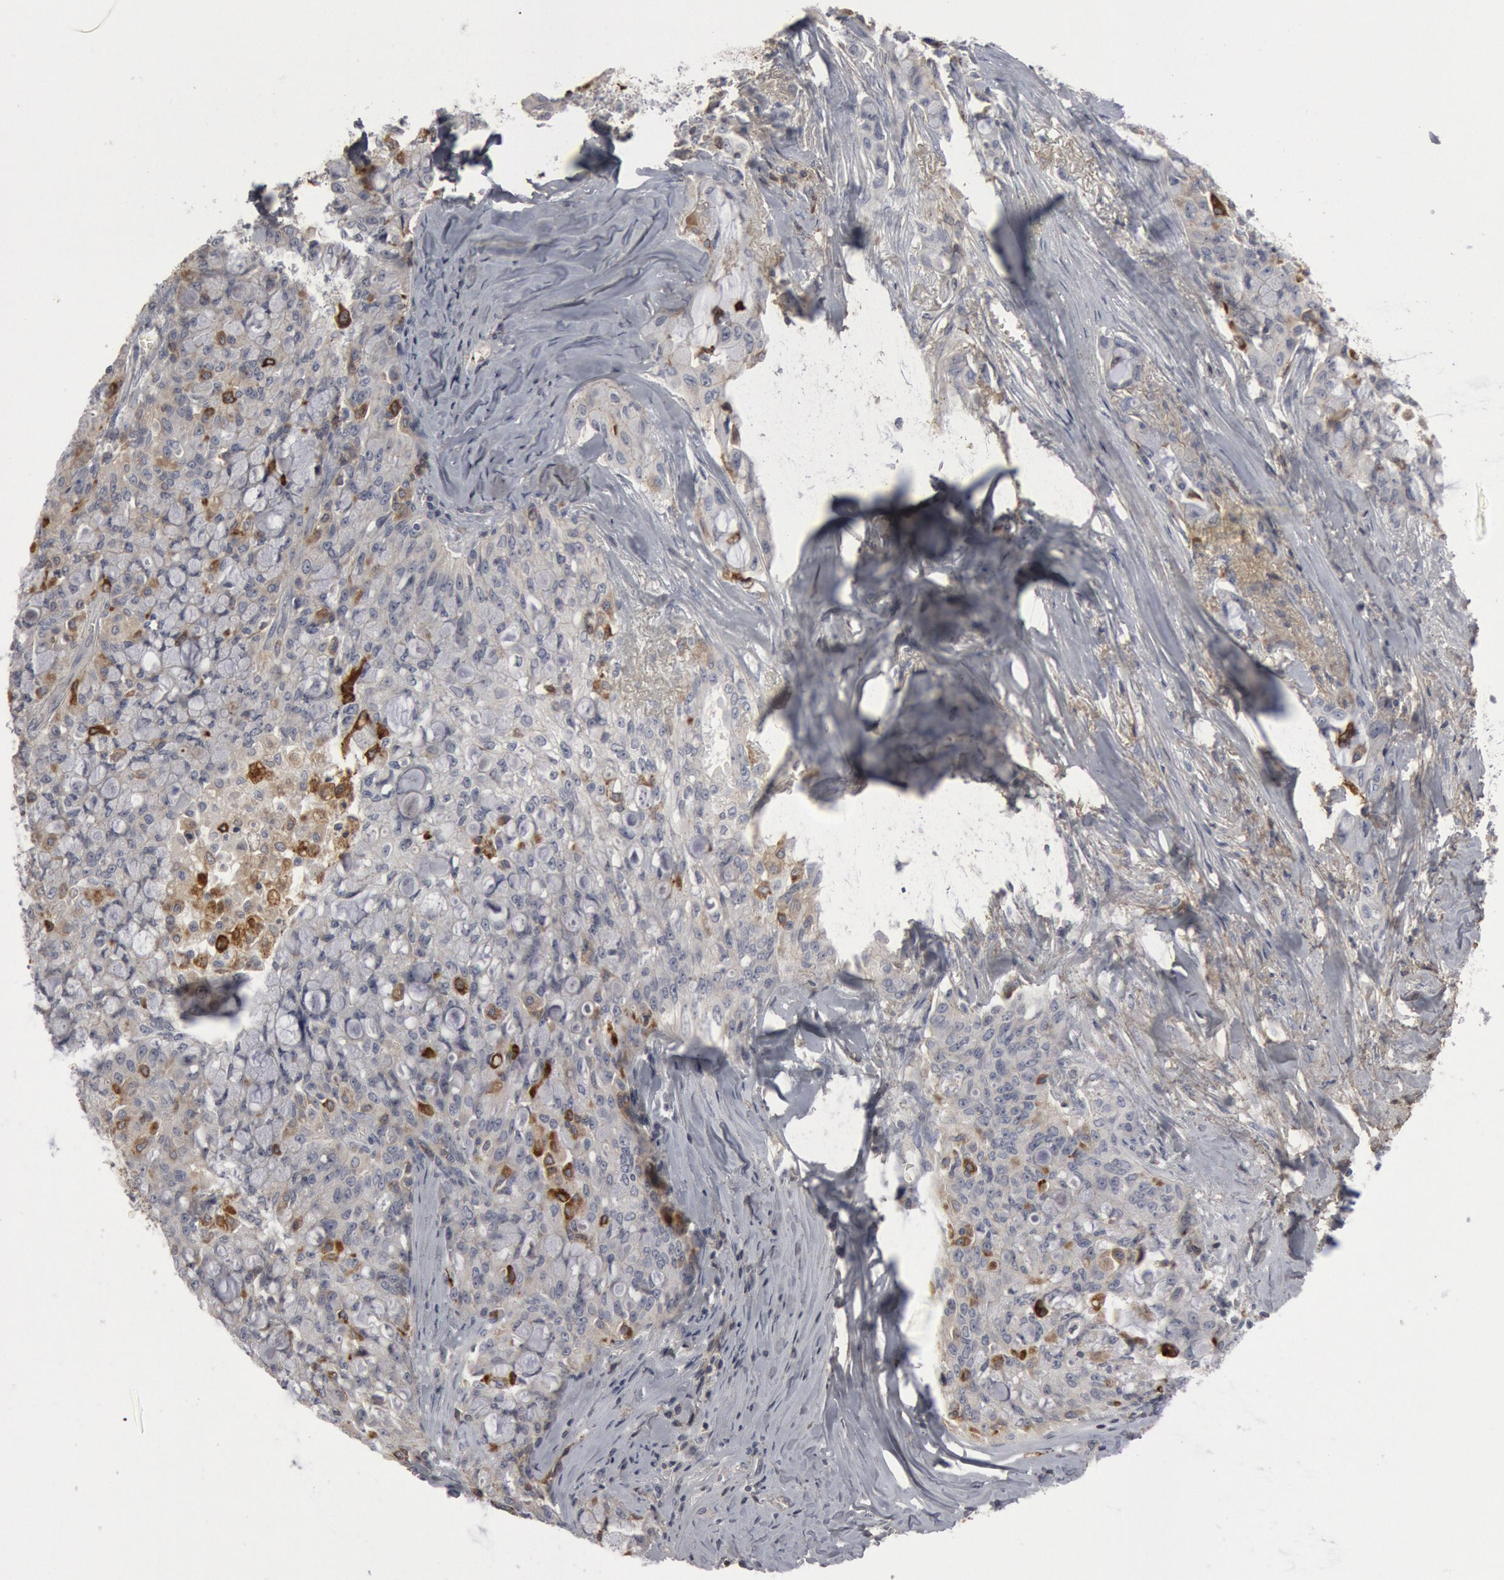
{"staining": {"intensity": "negative", "quantity": "none", "location": "none"}, "tissue": "lung cancer", "cell_type": "Tumor cells", "image_type": "cancer", "snomed": [{"axis": "morphology", "description": "Adenocarcinoma, NOS"}, {"axis": "topography", "description": "Lung"}], "caption": "Lung adenocarcinoma was stained to show a protein in brown. There is no significant staining in tumor cells.", "gene": "C1QC", "patient": {"sex": "female", "age": 44}}